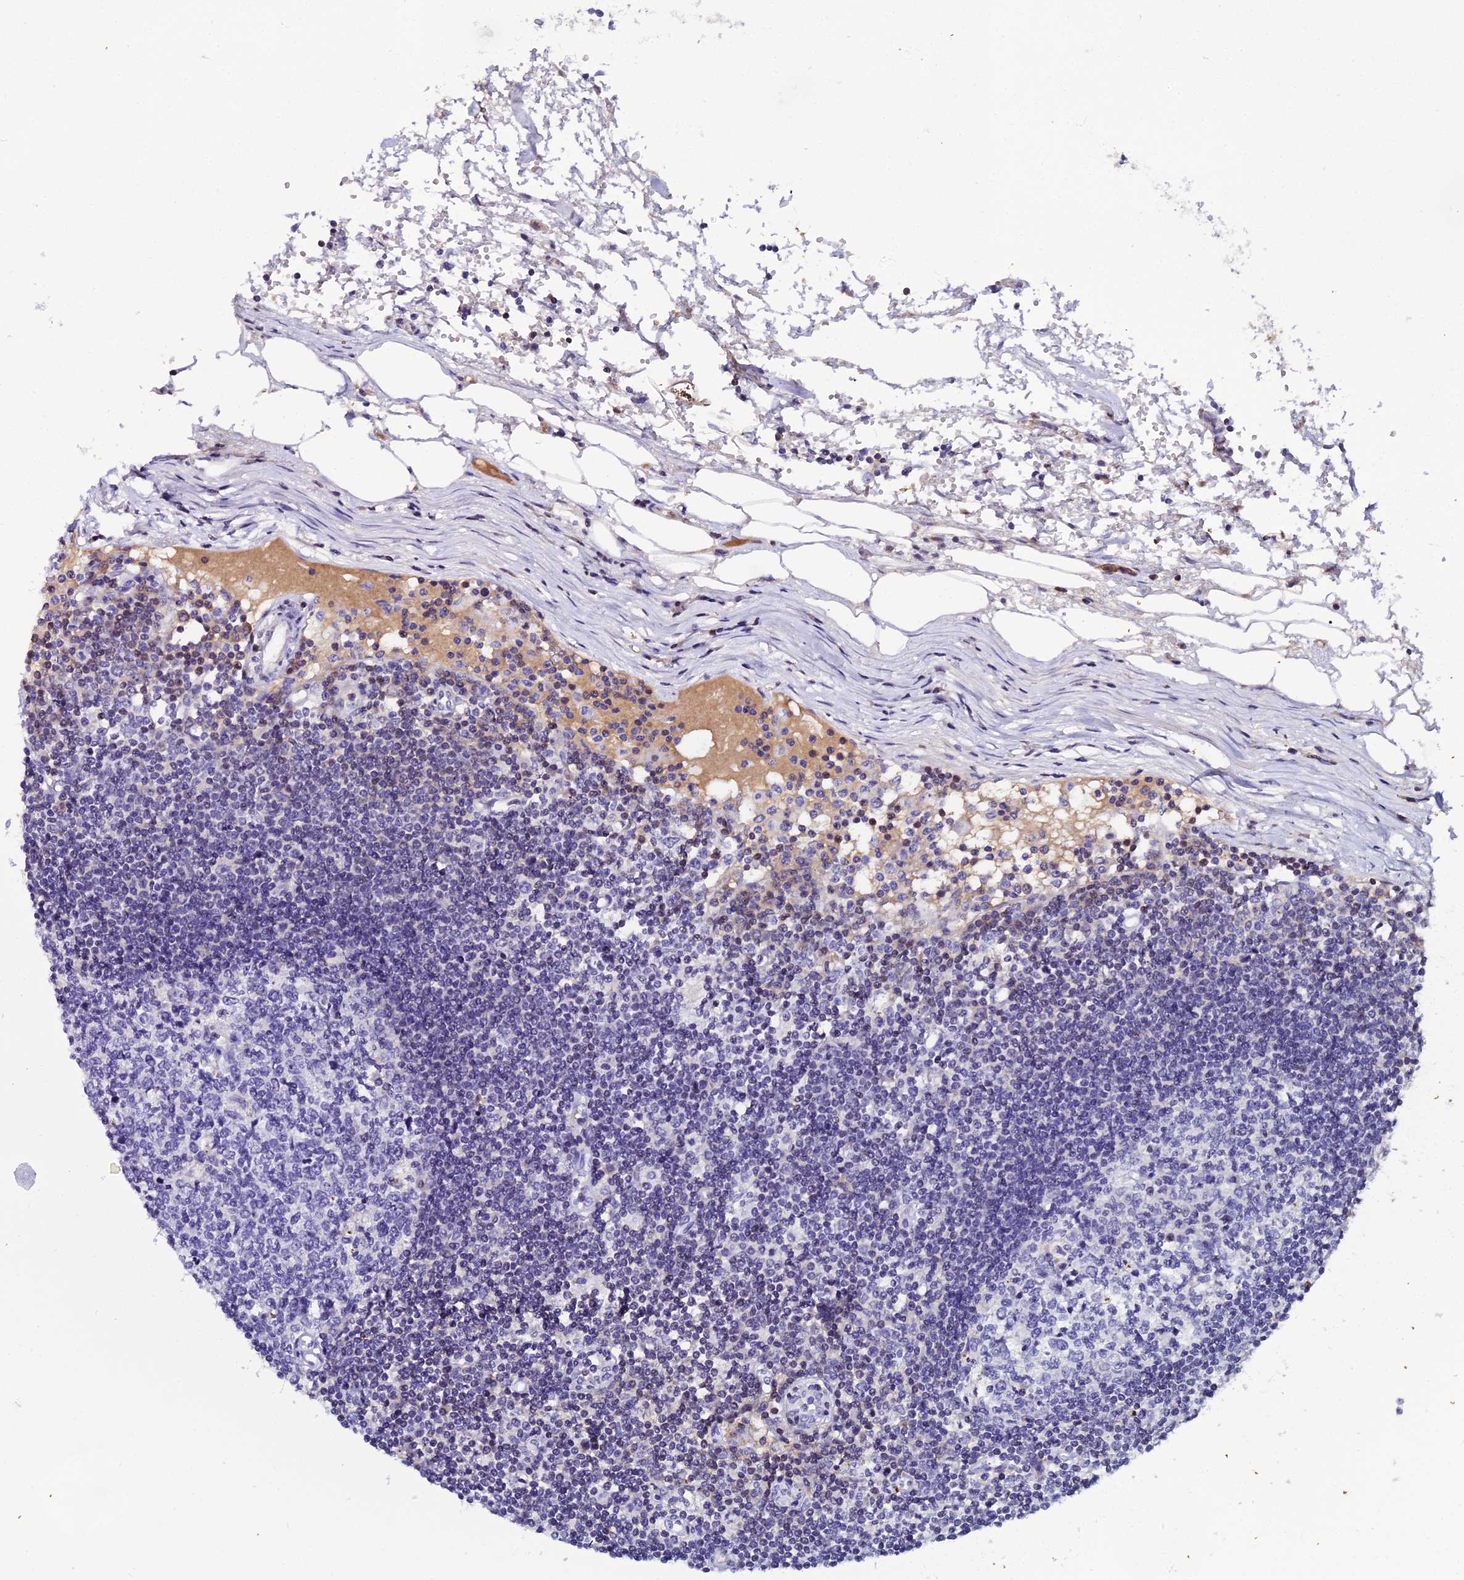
{"staining": {"intensity": "negative", "quantity": "none", "location": "none"}, "tissue": "lymph node", "cell_type": "Germinal center cells", "image_type": "normal", "snomed": [{"axis": "morphology", "description": "Adenocarcinoma, NOS"}, {"axis": "topography", "description": "Lymph node"}], "caption": "Germinal center cells show no significant positivity in unremarkable lymph node. (IHC, brightfield microscopy, high magnification).", "gene": "DEFB132", "patient": {"sex": "female", "age": 62}}